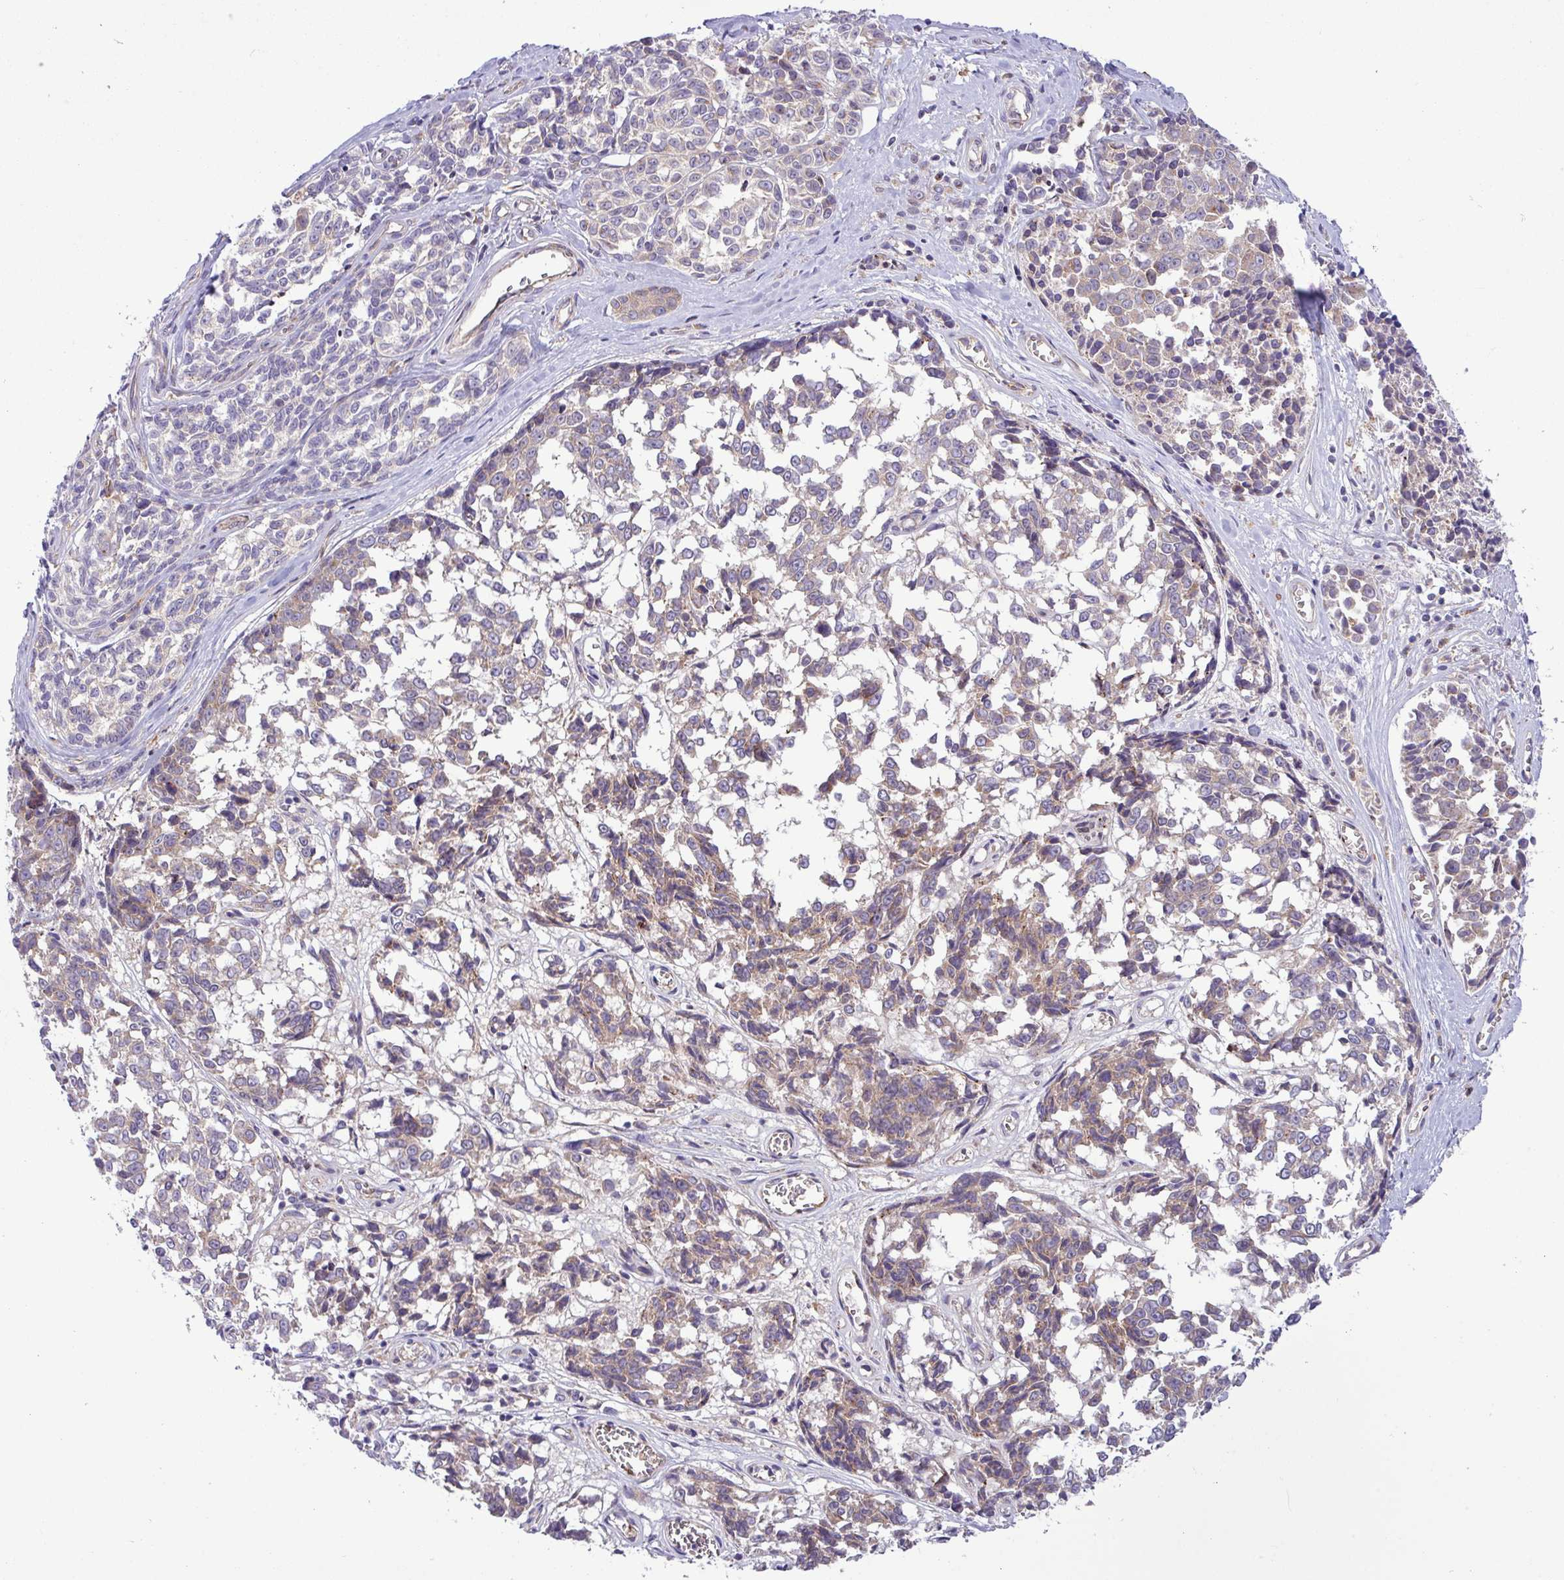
{"staining": {"intensity": "weak", "quantity": "25%-75%", "location": "cytoplasmic/membranous"}, "tissue": "melanoma", "cell_type": "Tumor cells", "image_type": "cancer", "snomed": [{"axis": "morphology", "description": "Malignant melanoma, NOS"}, {"axis": "topography", "description": "Skin"}], "caption": "Weak cytoplasmic/membranous expression for a protein is identified in approximately 25%-75% of tumor cells of melanoma using IHC.", "gene": "RAB19", "patient": {"sex": "female", "age": 64}}